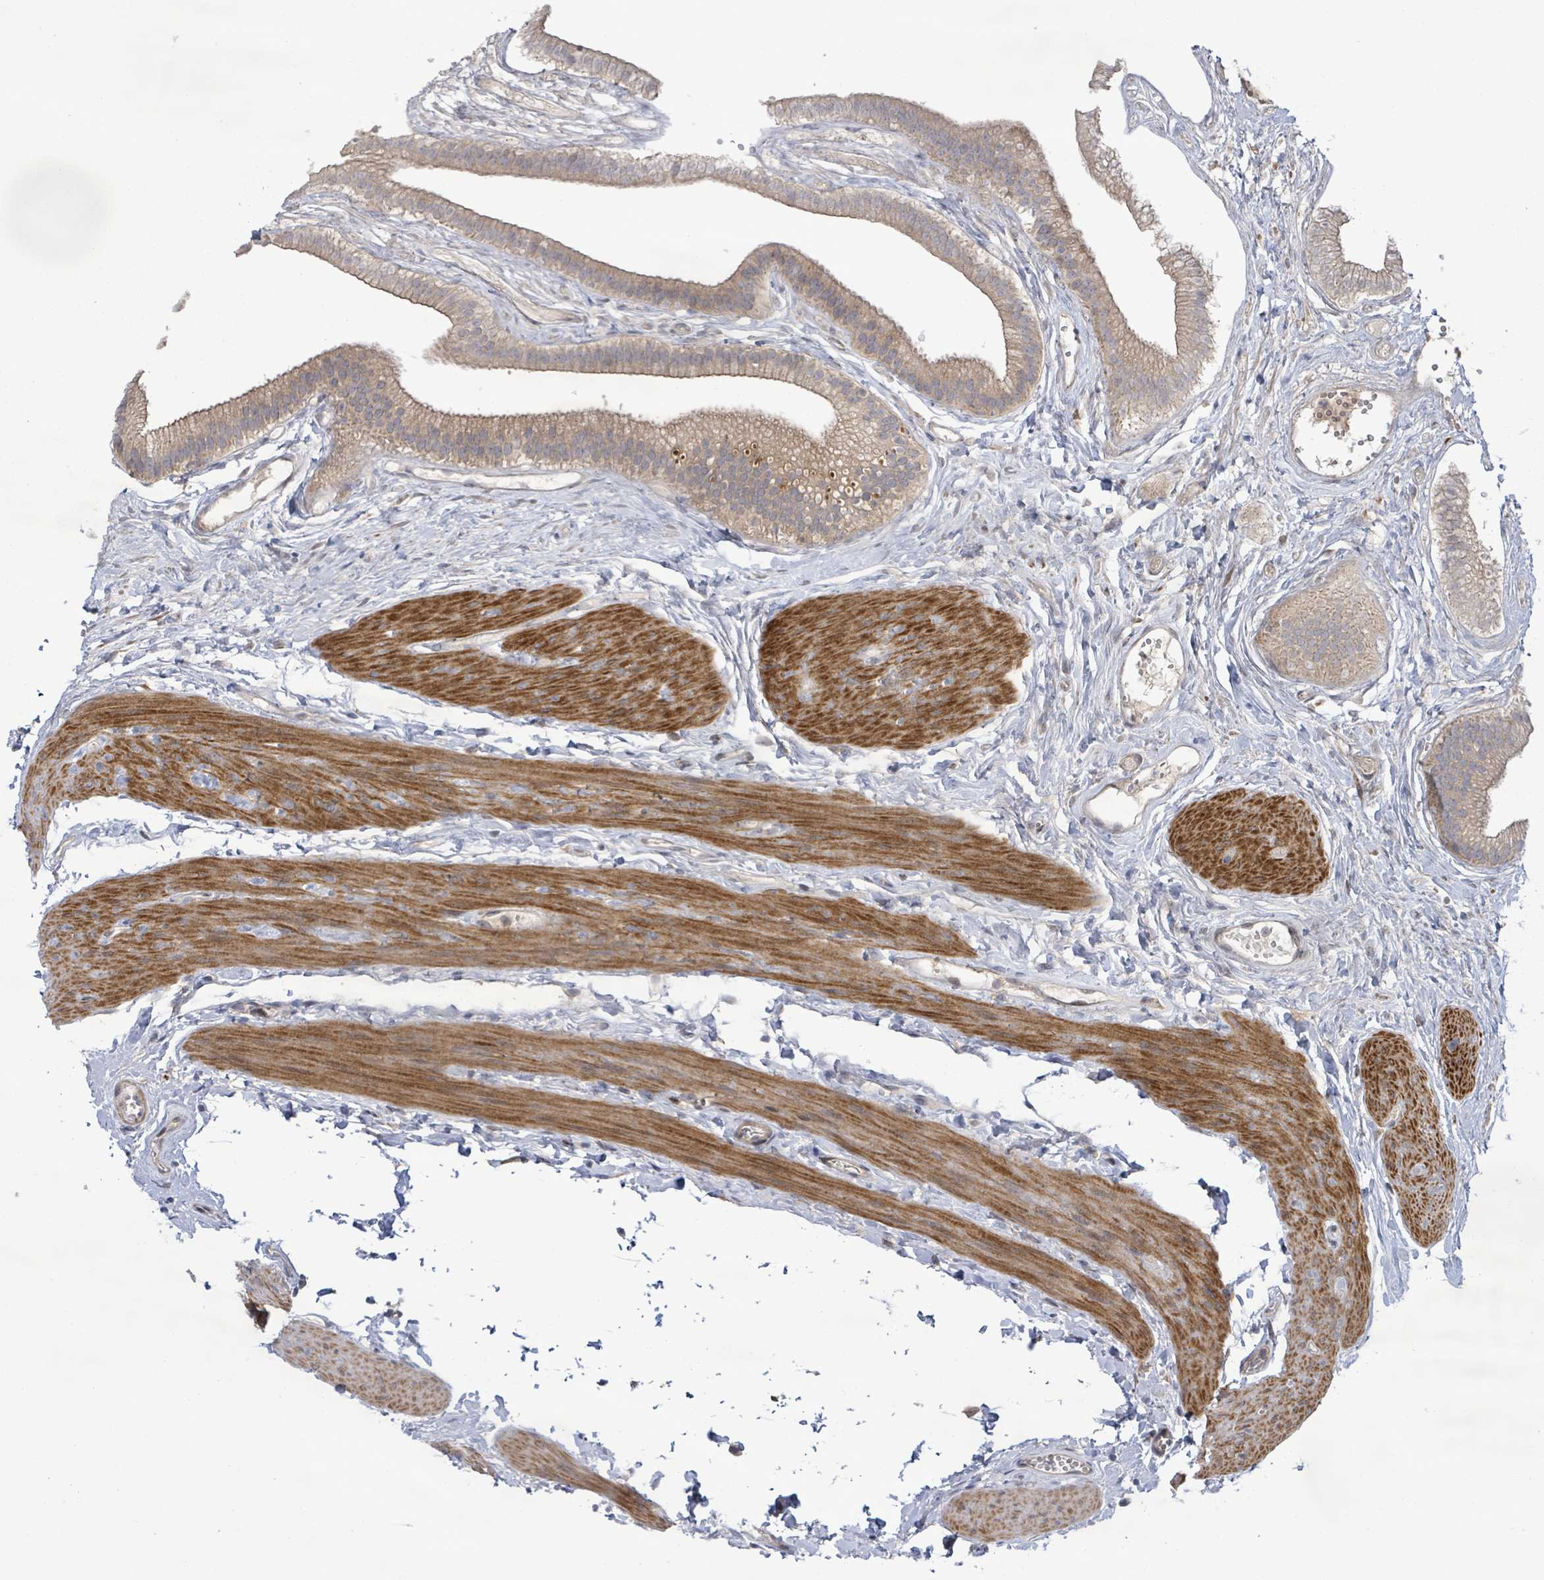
{"staining": {"intensity": "weak", "quantity": ">75%", "location": "cytoplasmic/membranous"}, "tissue": "gallbladder", "cell_type": "Glandular cells", "image_type": "normal", "snomed": [{"axis": "morphology", "description": "Normal tissue, NOS"}, {"axis": "topography", "description": "Gallbladder"}], "caption": "Gallbladder stained for a protein reveals weak cytoplasmic/membranous positivity in glandular cells. (Brightfield microscopy of DAB IHC at high magnification).", "gene": "SLIT3", "patient": {"sex": "female", "age": 54}}